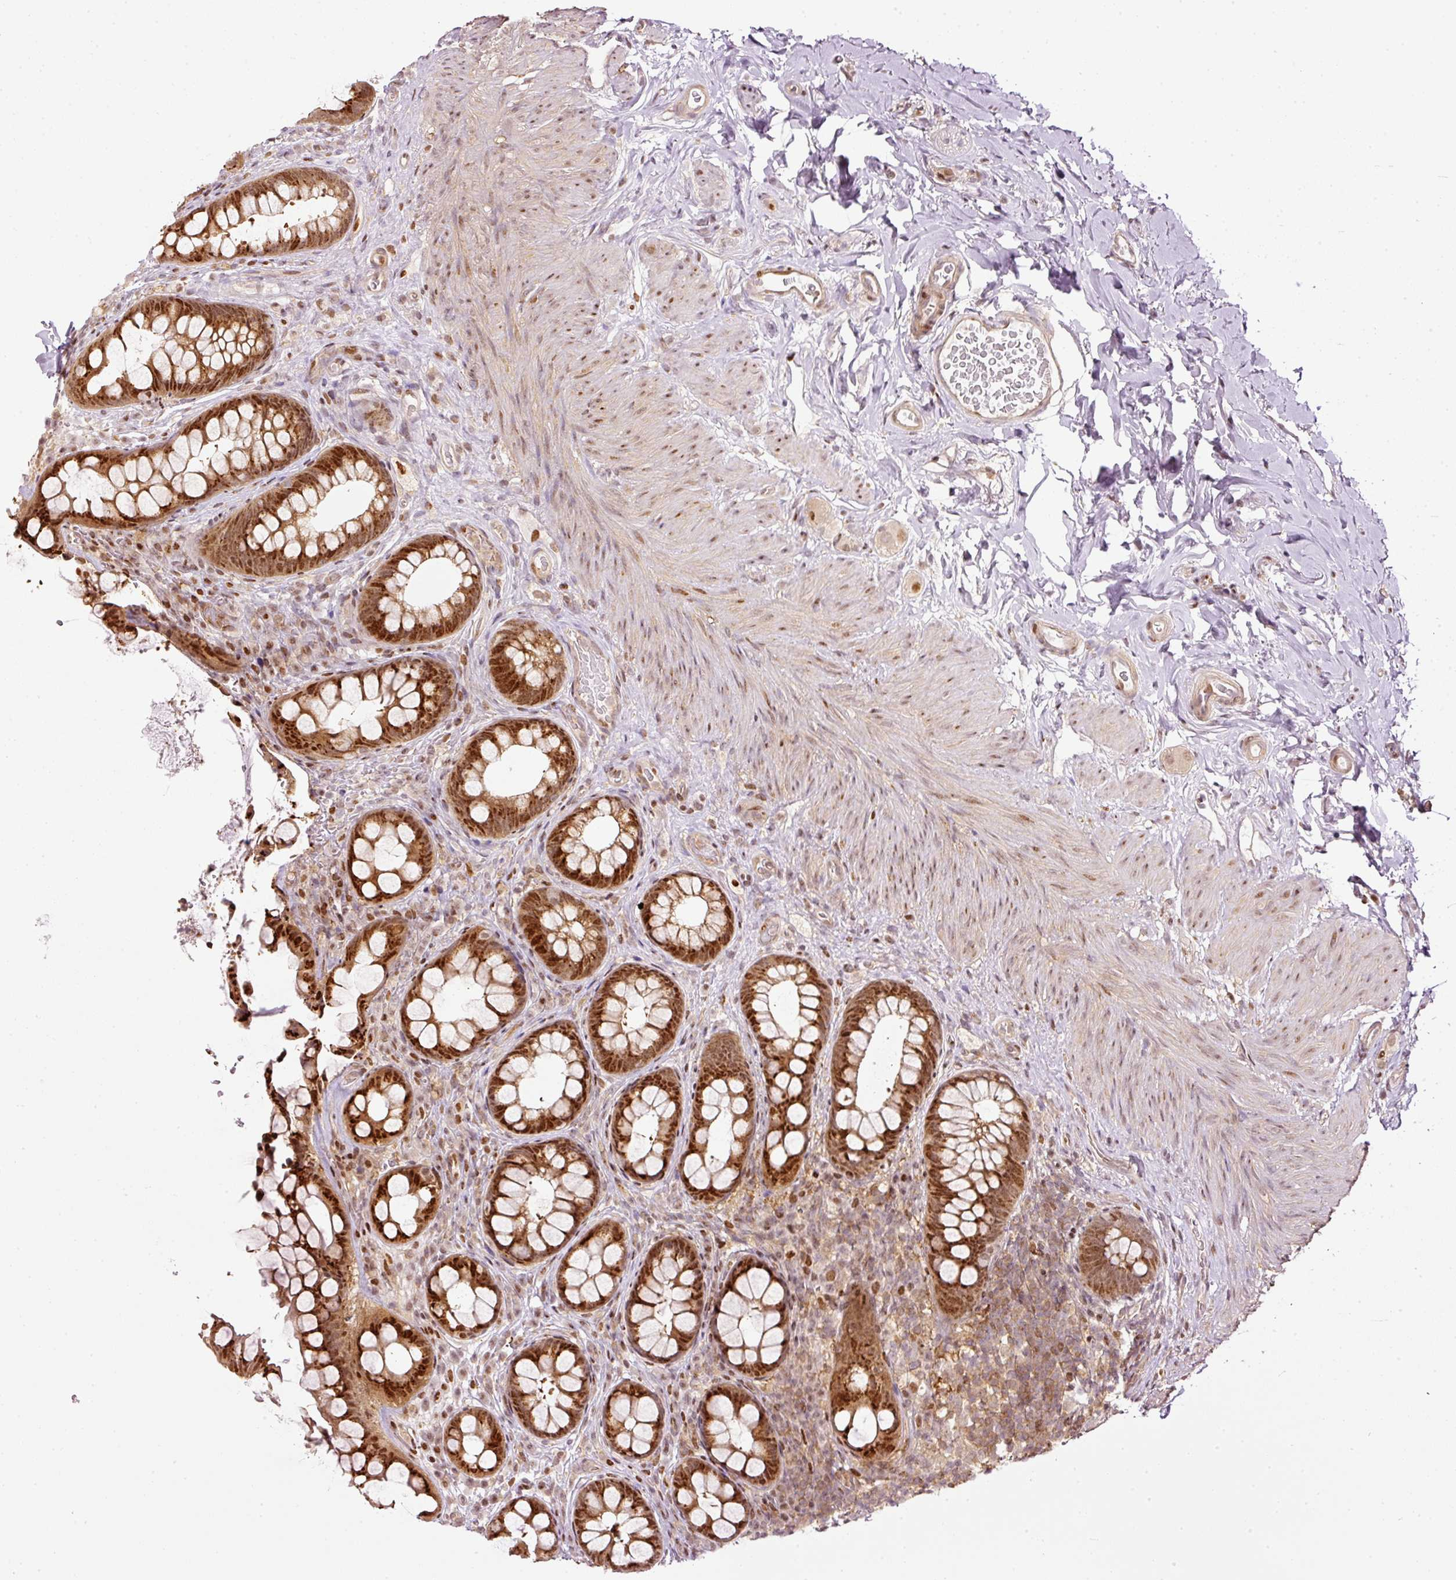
{"staining": {"intensity": "strong", "quantity": ">75%", "location": "cytoplasmic/membranous,nuclear"}, "tissue": "rectum", "cell_type": "Glandular cells", "image_type": "normal", "snomed": [{"axis": "morphology", "description": "Normal tissue, NOS"}, {"axis": "topography", "description": "Rectum"}, {"axis": "topography", "description": "Peripheral nerve tissue"}], "caption": "A brown stain highlights strong cytoplasmic/membranous,nuclear positivity of a protein in glandular cells of normal rectum. (DAB IHC with brightfield microscopy, high magnification).", "gene": "ZNF778", "patient": {"sex": "female", "age": 69}}